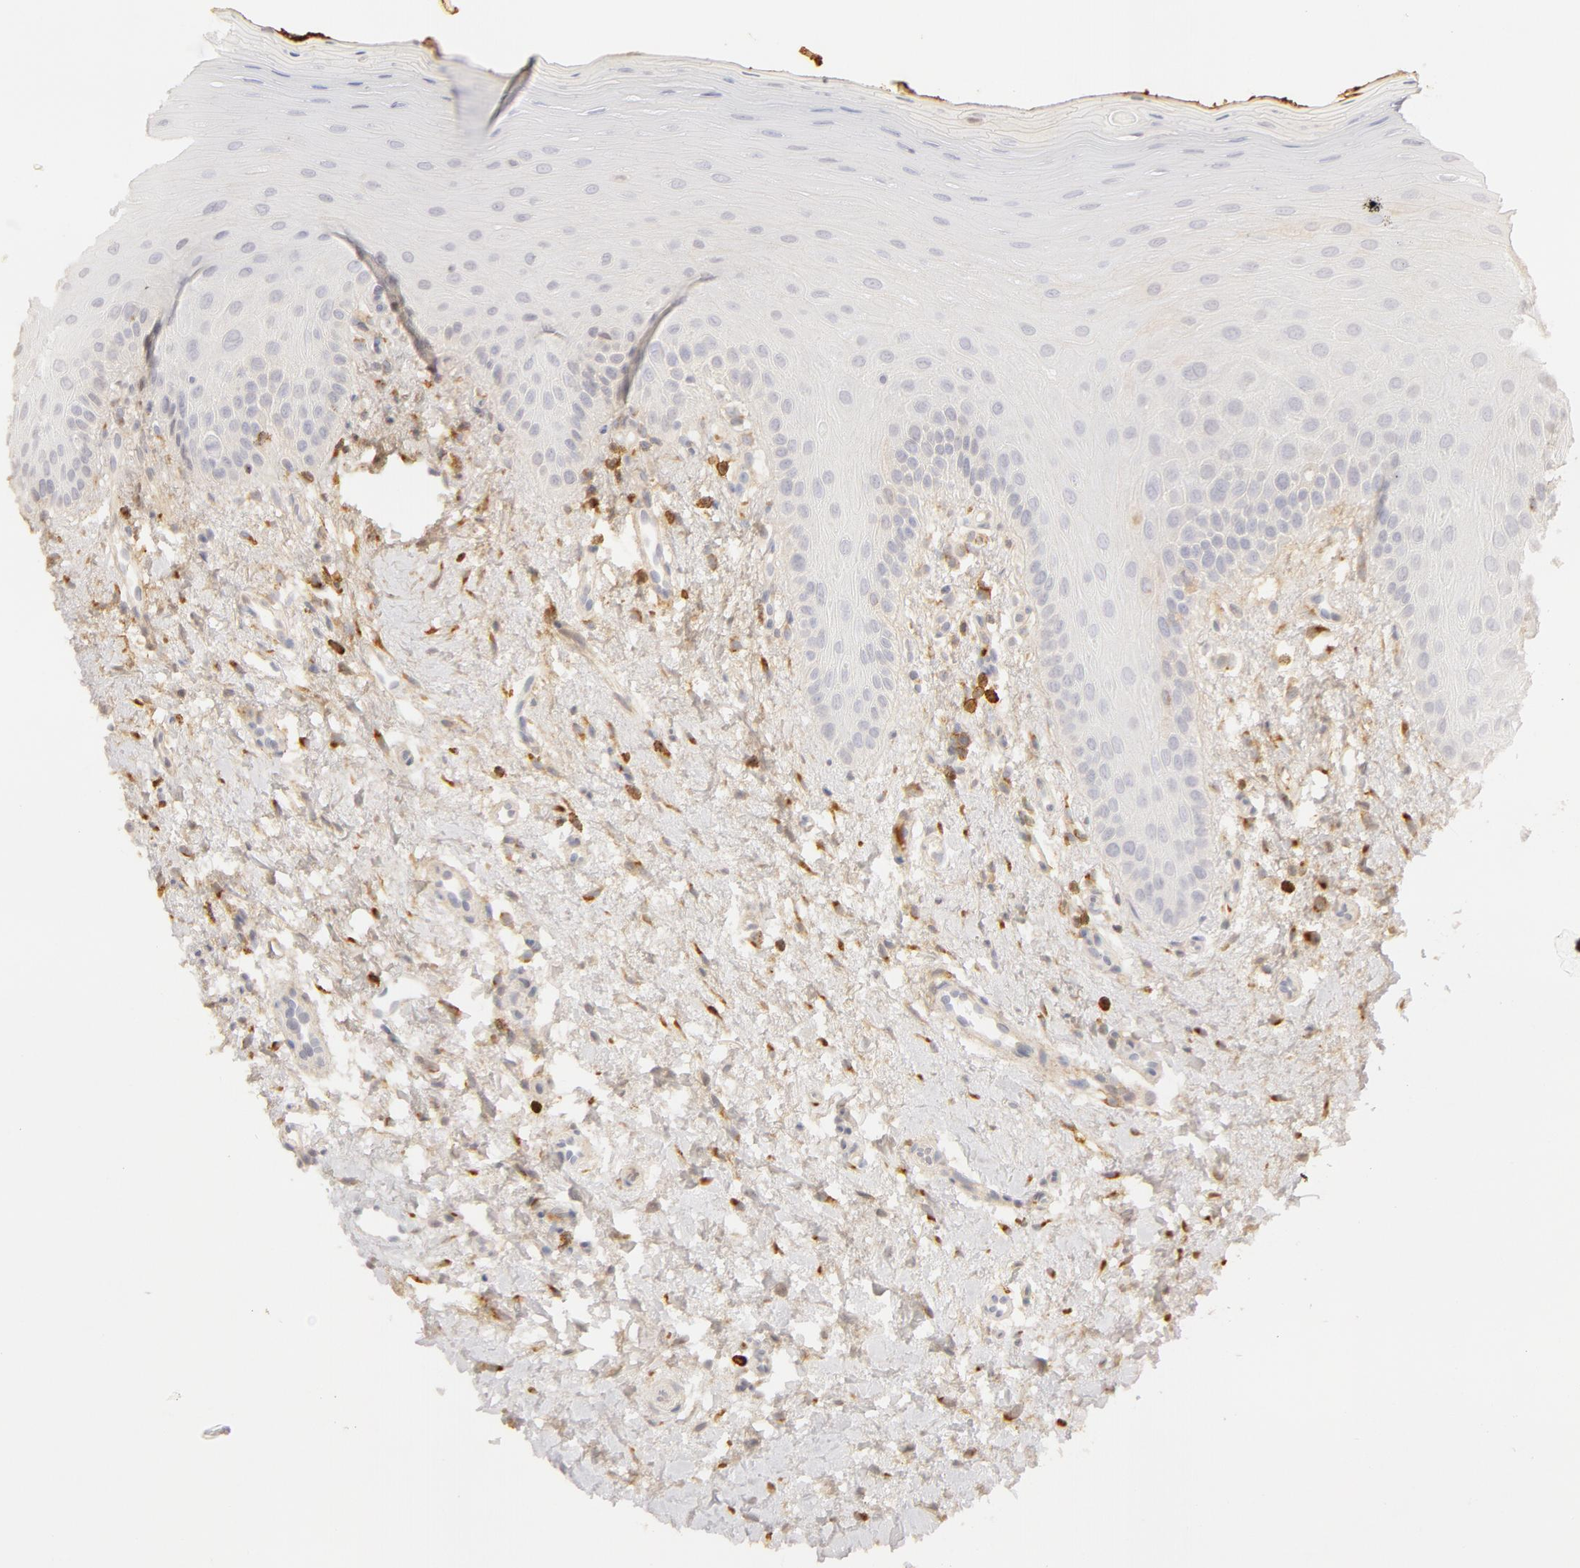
{"staining": {"intensity": "negative", "quantity": "none", "location": "none"}, "tissue": "oral mucosa", "cell_type": "Squamous epithelial cells", "image_type": "normal", "snomed": [{"axis": "morphology", "description": "Normal tissue, NOS"}, {"axis": "topography", "description": "Oral tissue"}], "caption": "The histopathology image reveals no staining of squamous epithelial cells in normal oral mucosa. (DAB (3,3'-diaminobenzidine) IHC with hematoxylin counter stain).", "gene": "C1R", "patient": {"sex": "female", "age": 23}}